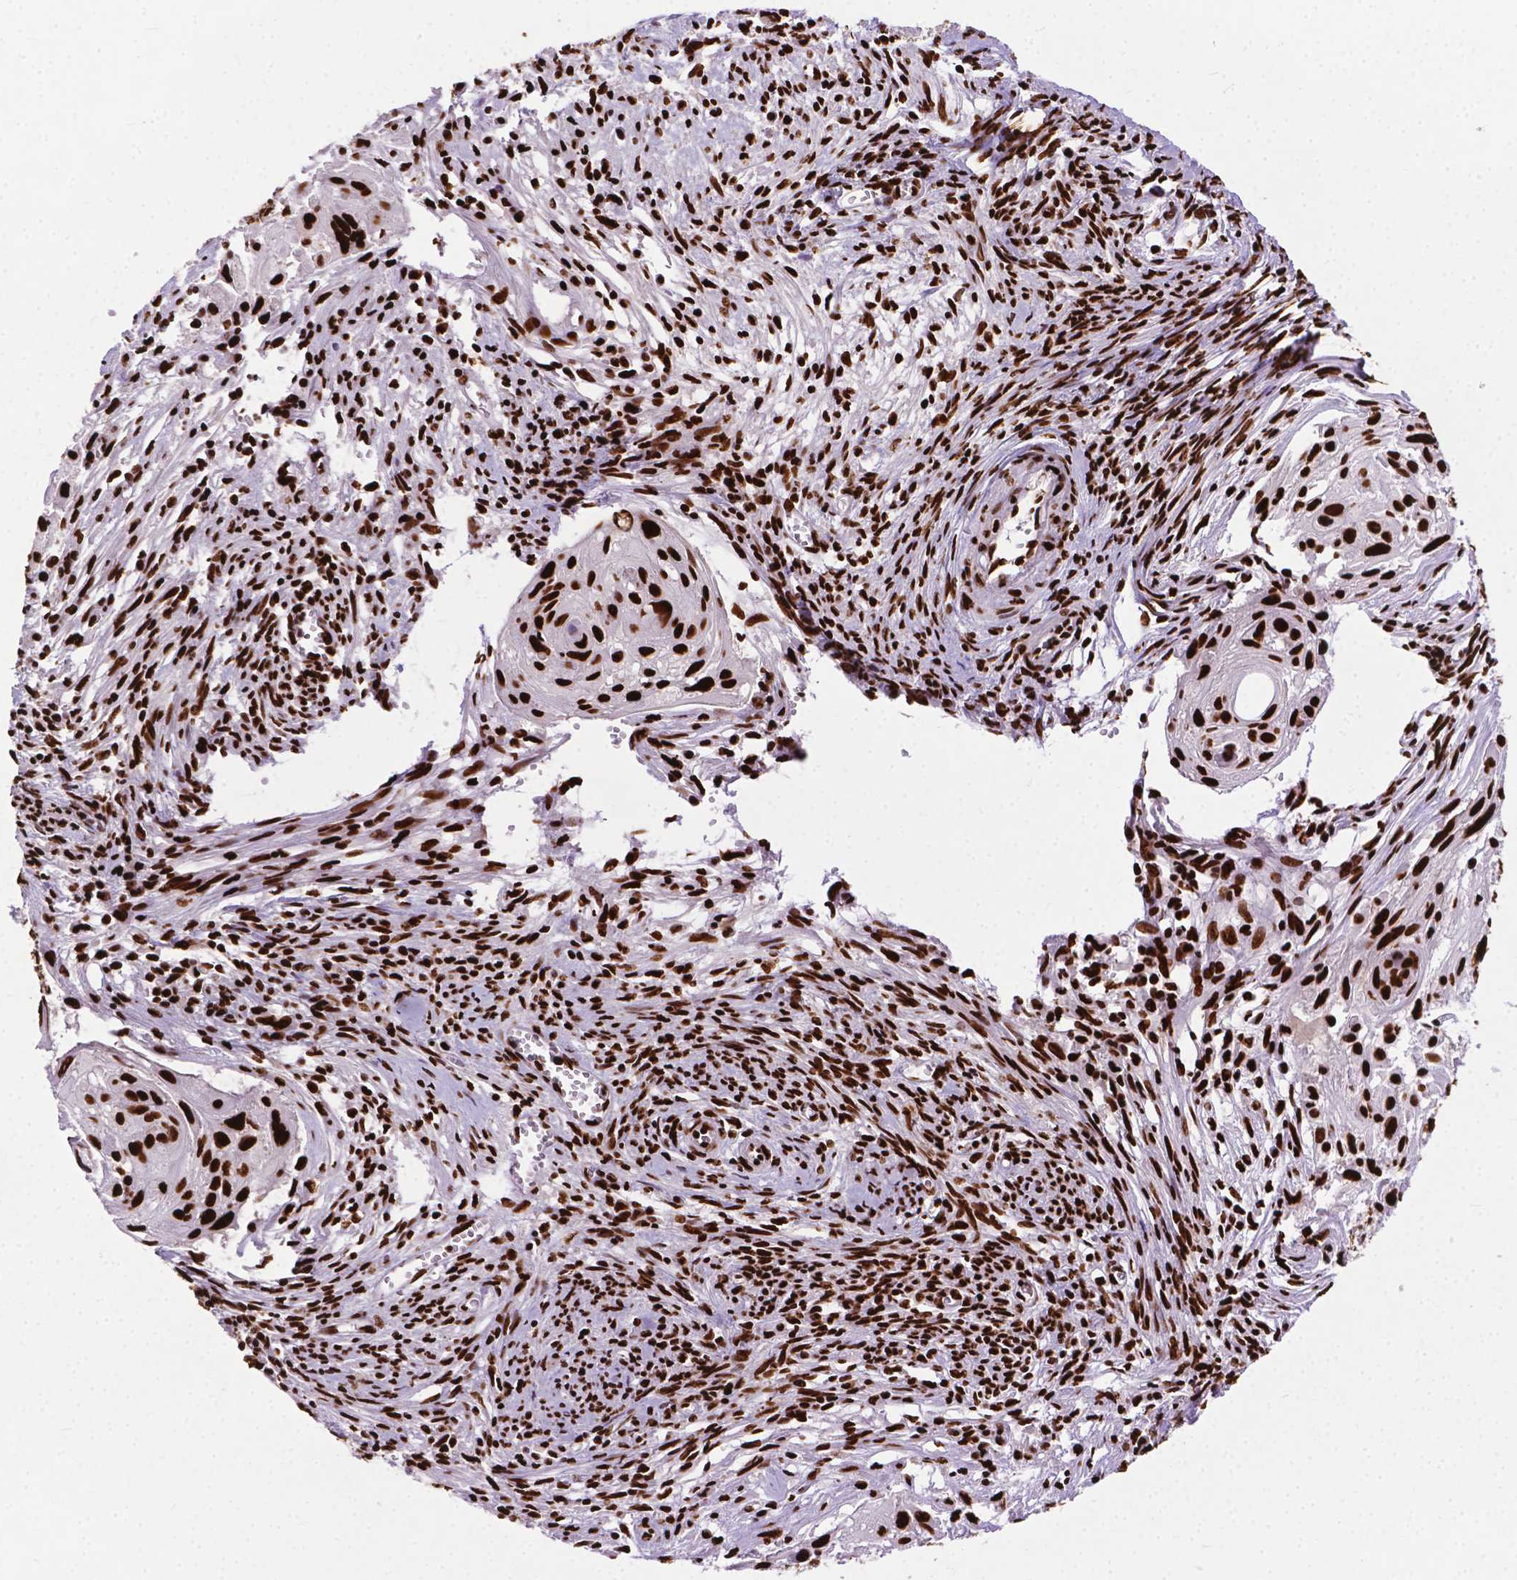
{"staining": {"intensity": "strong", "quantity": ">75%", "location": "nuclear"}, "tissue": "cervical cancer", "cell_type": "Tumor cells", "image_type": "cancer", "snomed": [{"axis": "morphology", "description": "Squamous cell carcinoma, NOS"}, {"axis": "topography", "description": "Cervix"}], "caption": "Cervical cancer (squamous cell carcinoma) stained with DAB immunohistochemistry (IHC) reveals high levels of strong nuclear positivity in approximately >75% of tumor cells.", "gene": "SMIM5", "patient": {"sex": "female", "age": 49}}